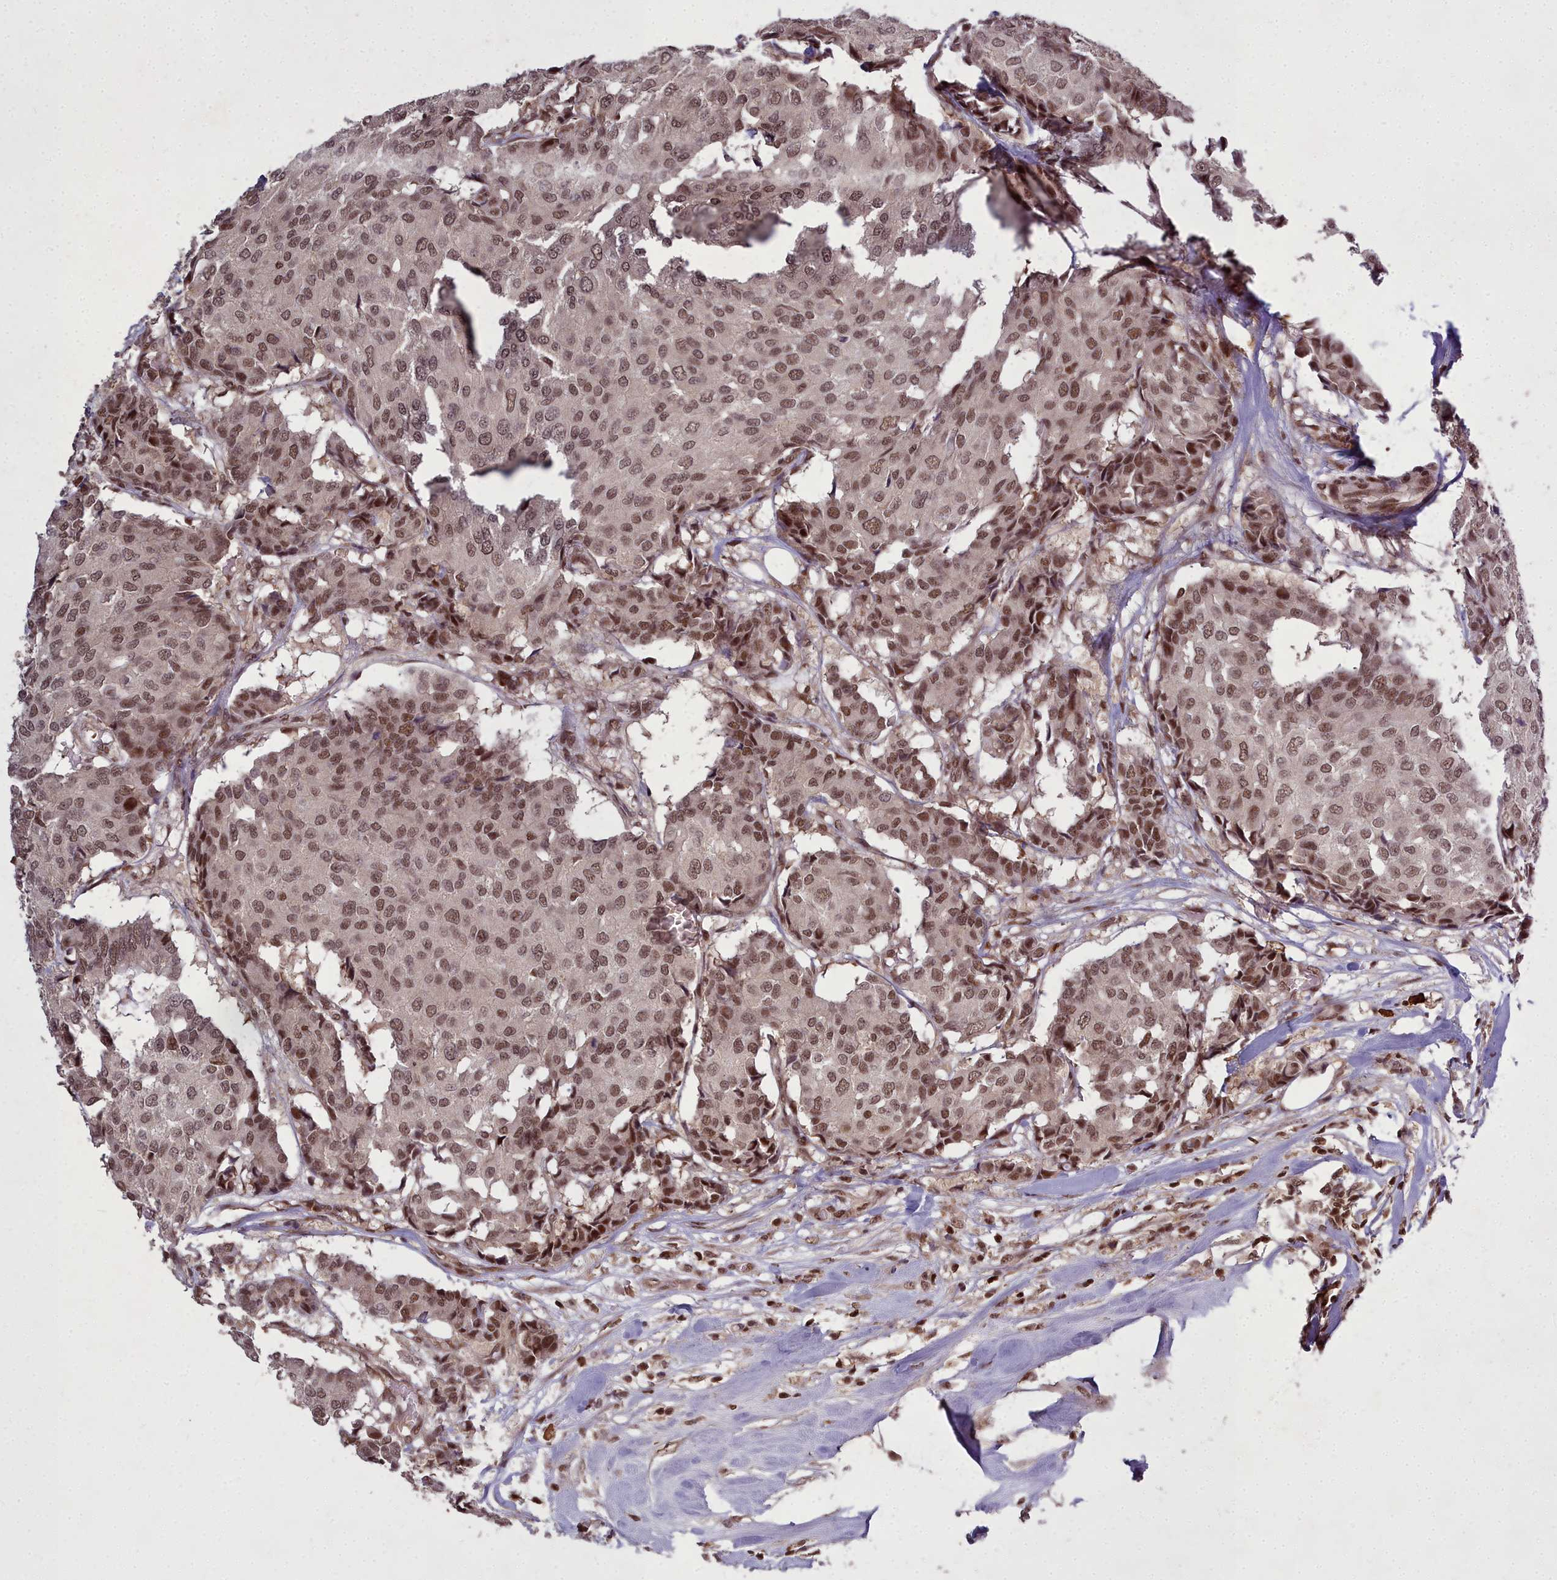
{"staining": {"intensity": "moderate", "quantity": ">75%", "location": "nuclear"}, "tissue": "breast cancer", "cell_type": "Tumor cells", "image_type": "cancer", "snomed": [{"axis": "morphology", "description": "Duct carcinoma"}, {"axis": "topography", "description": "Breast"}], "caption": "Moderate nuclear staining for a protein is present in approximately >75% of tumor cells of breast cancer (intraductal carcinoma) using immunohistochemistry.", "gene": "GMEB1", "patient": {"sex": "female", "age": 75}}